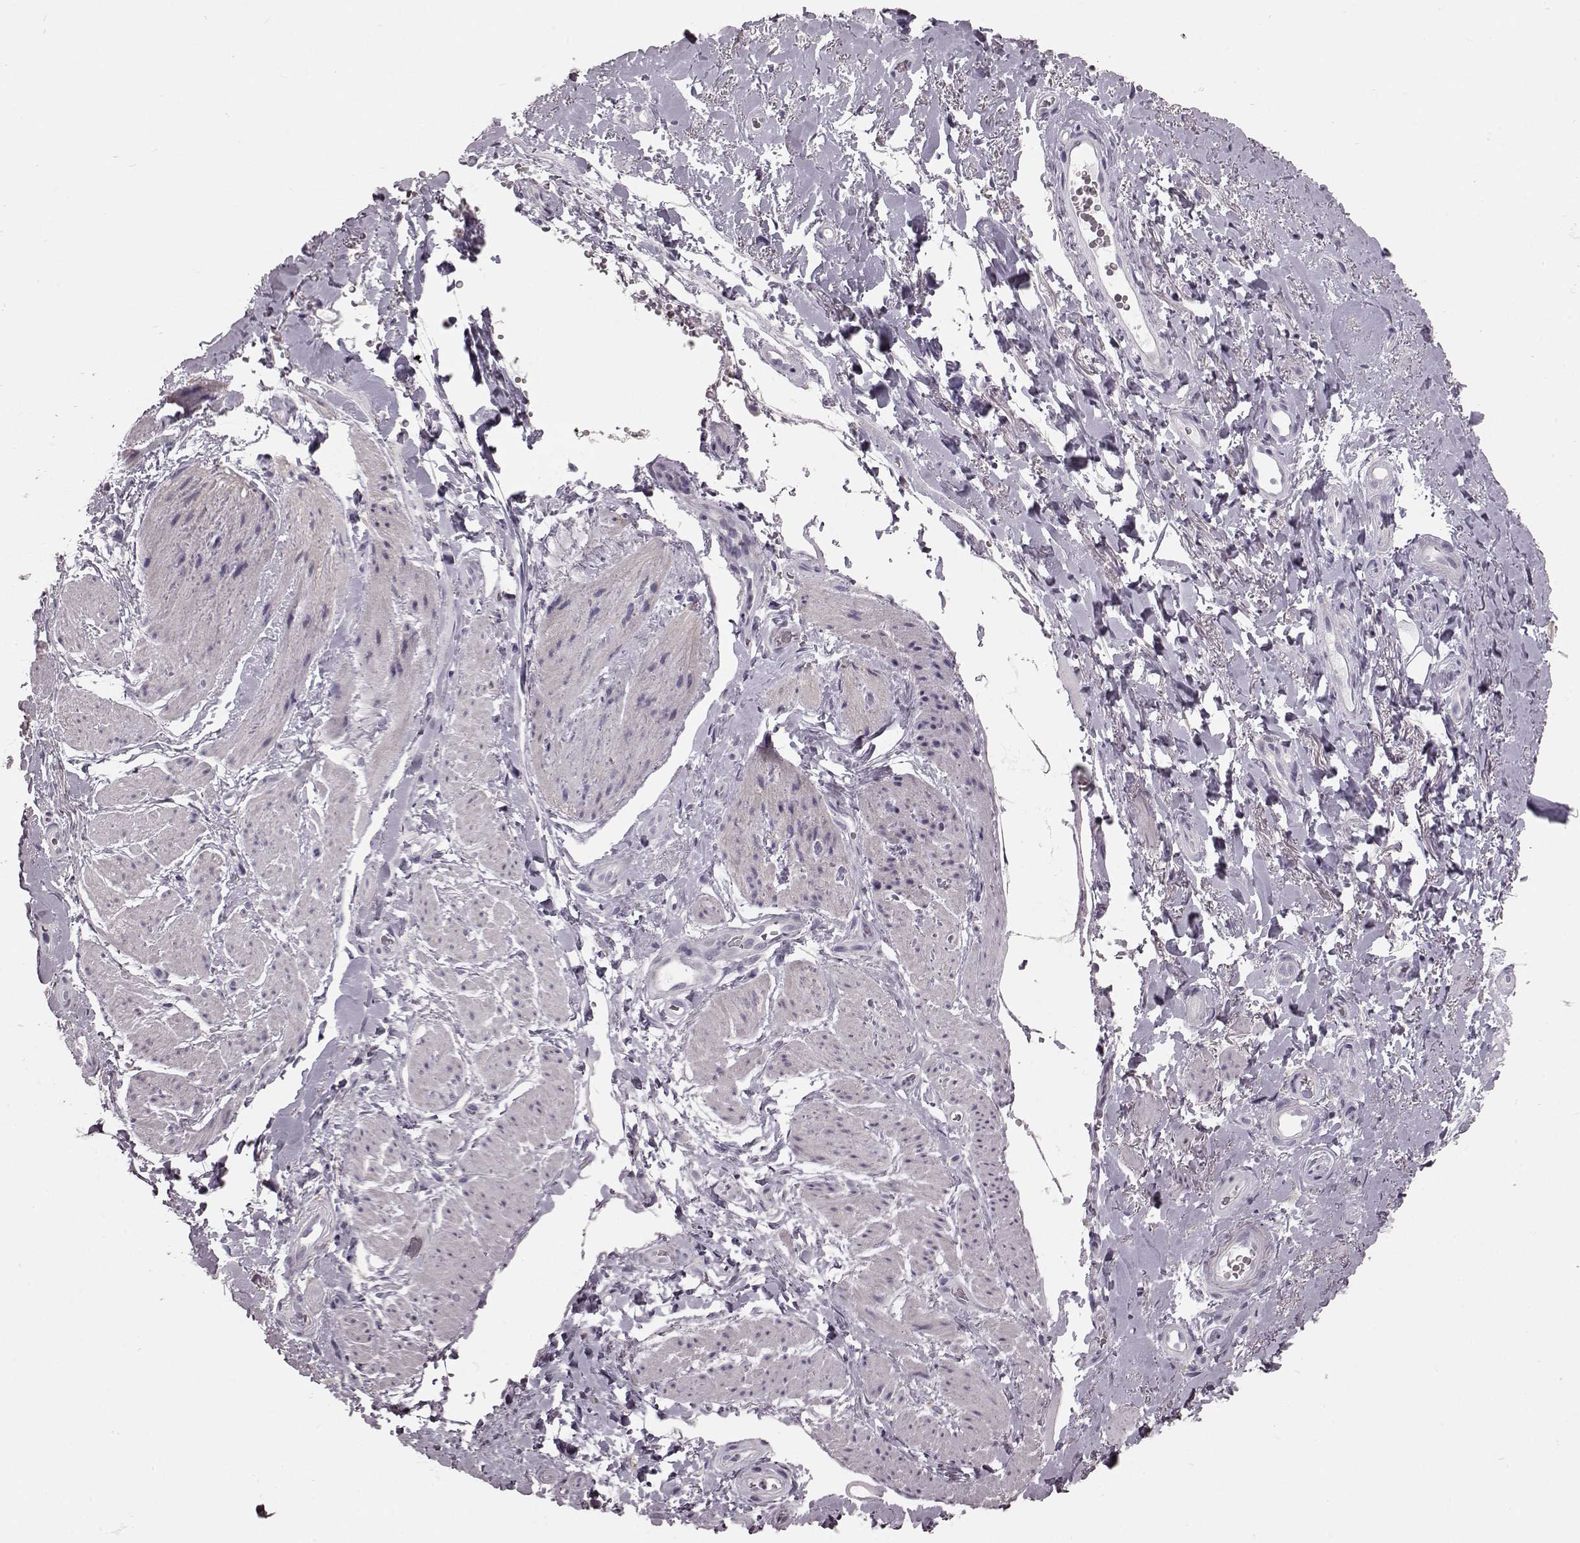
{"staining": {"intensity": "negative", "quantity": "none", "location": "none"}, "tissue": "adipose tissue", "cell_type": "Adipocytes", "image_type": "normal", "snomed": [{"axis": "morphology", "description": "Normal tissue, NOS"}, {"axis": "topography", "description": "Anal"}, {"axis": "topography", "description": "Peripheral nerve tissue"}], "caption": "Adipocytes are negative for brown protein staining in benign adipose tissue. The staining is performed using DAB brown chromogen with nuclei counter-stained in using hematoxylin.", "gene": "CRYBA2", "patient": {"sex": "male", "age": 53}}